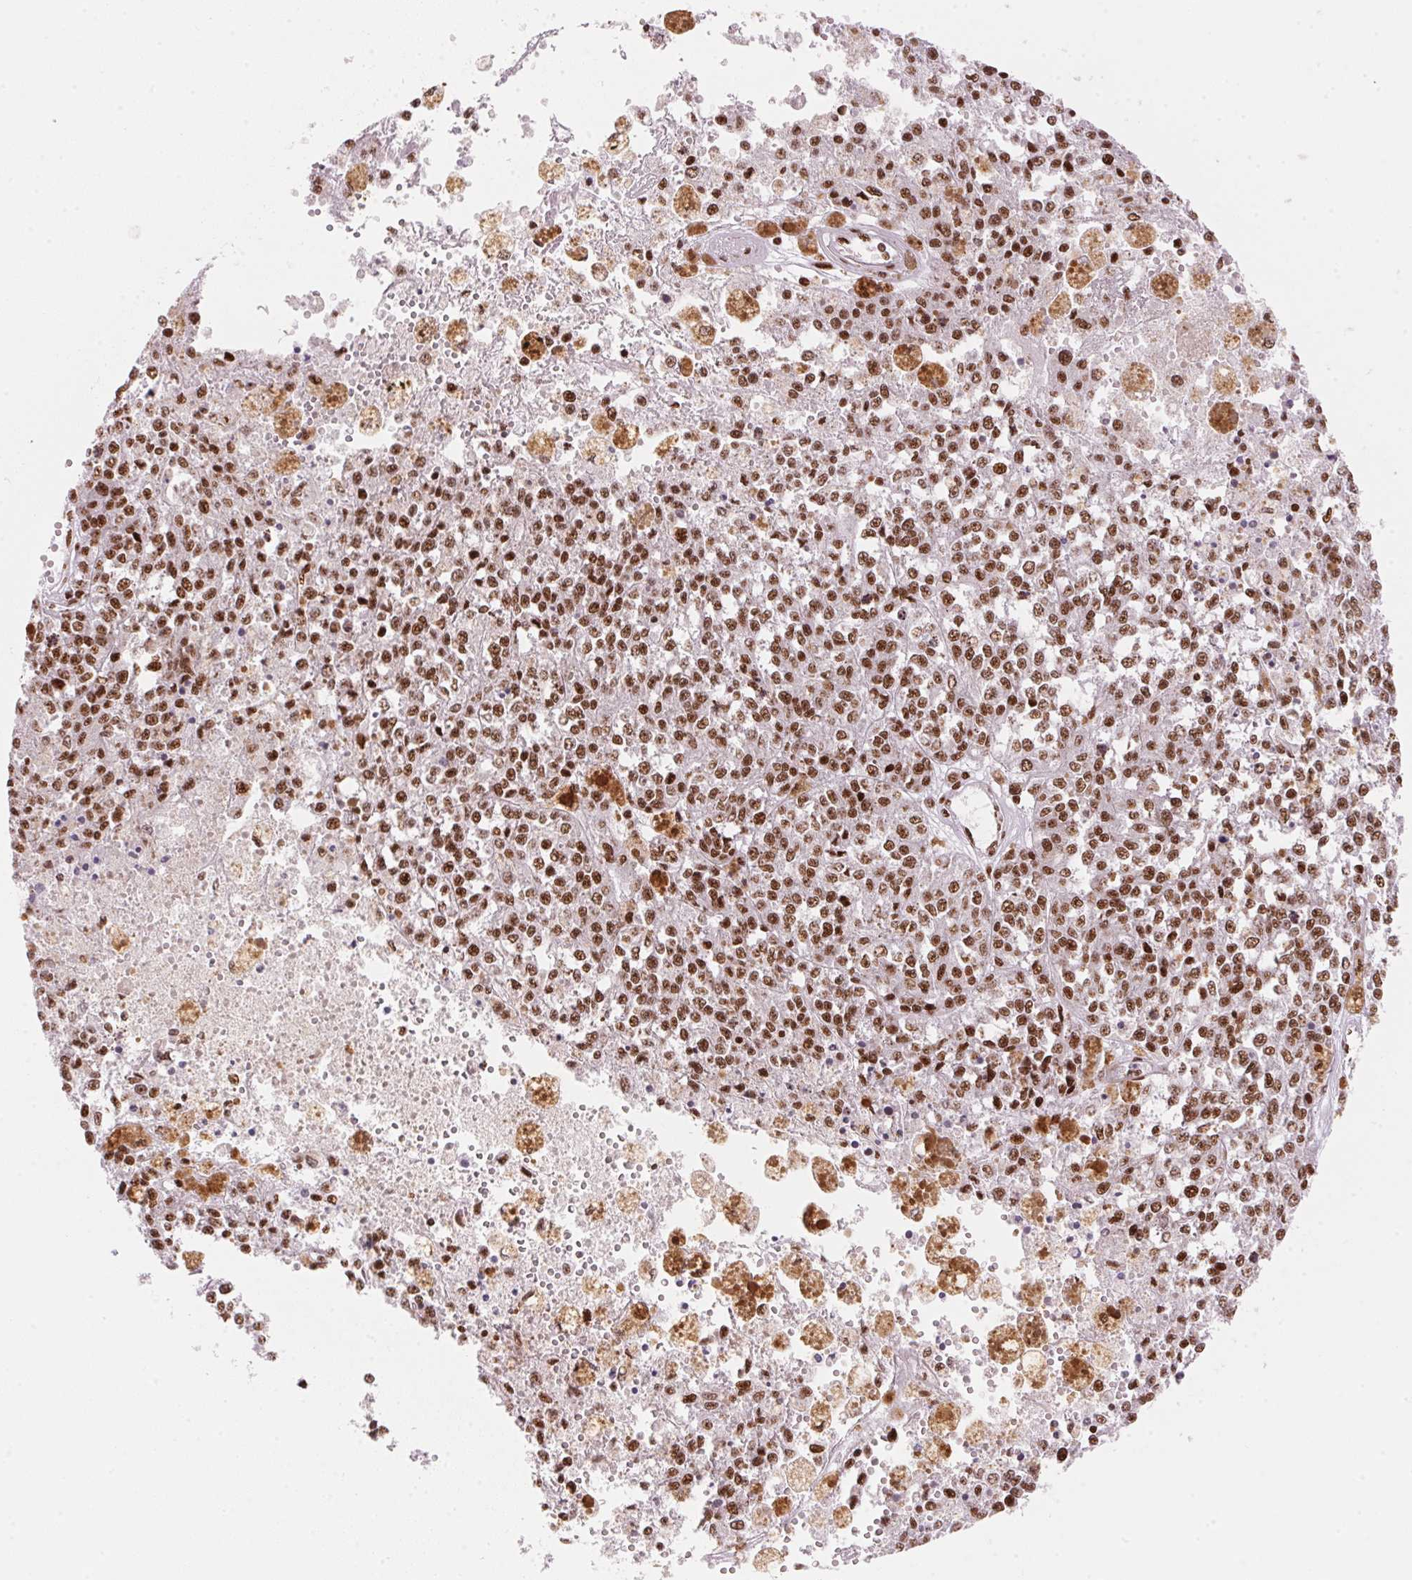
{"staining": {"intensity": "strong", "quantity": ">75%", "location": "nuclear"}, "tissue": "melanoma", "cell_type": "Tumor cells", "image_type": "cancer", "snomed": [{"axis": "morphology", "description": "Malignant melanoma, Metastatic site"}, {"axis": "topography", "description": "Lymph node"}], "caption": "Human malignant melanoma (metastatic site) stained with a brown dye shows strong nuclear positive staining in approximately >75% of tumor cells.", "gene": "NXF1", "patient": {"sex": "female", "age": 64}}